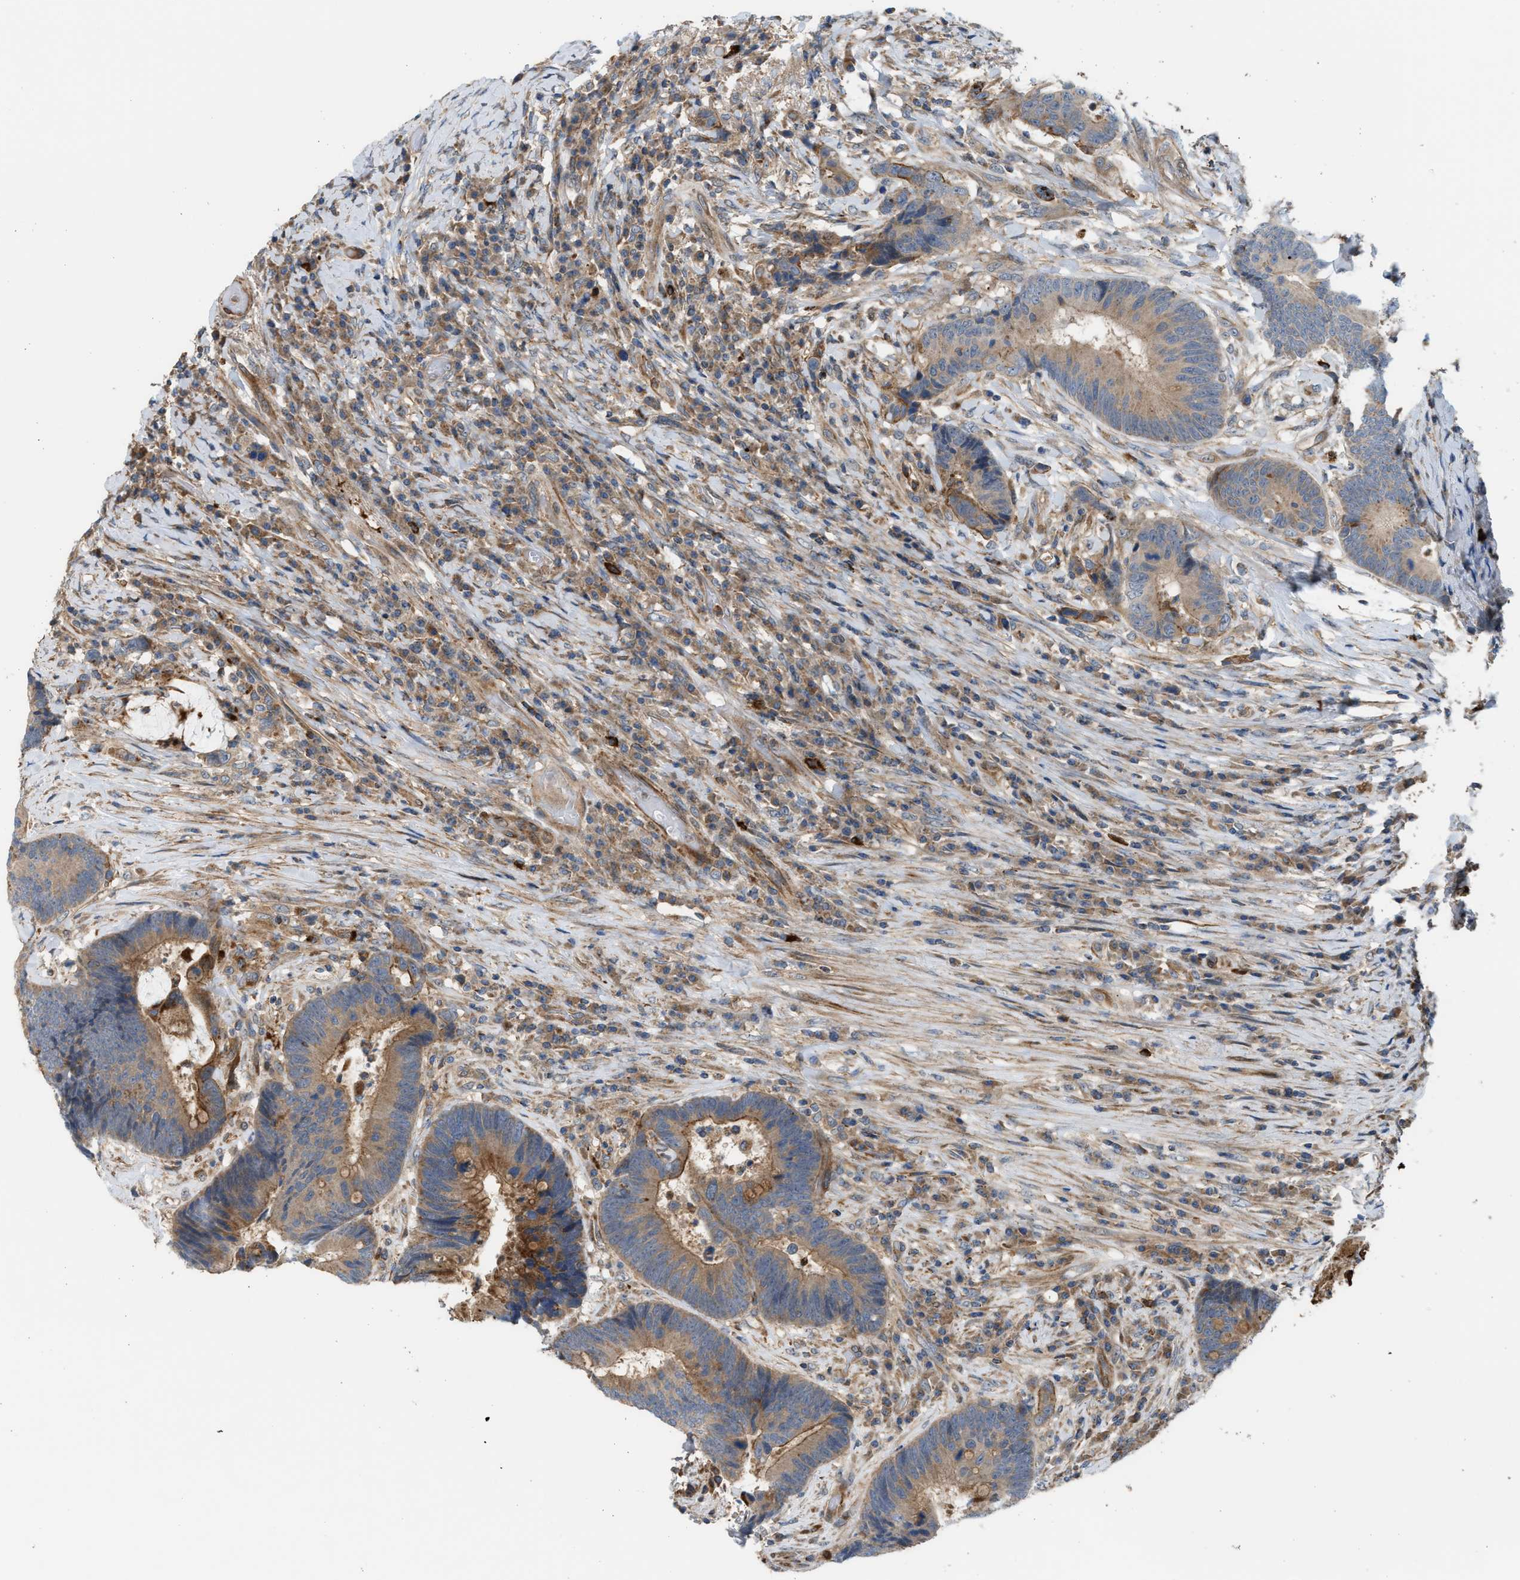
{"staining": {"intensity": "moderate", "quantity": ">75%", "location": "cytoplasmic/membranous"}, "tissue": "colorectal cancer", "cell_type": "Tumor cells", "image_type": "cancer", "snomed": [{"axis": "morphology", "description": "Adenocarcinoma, NOS"}, {"axis": "topography", "description": "Rectum"}, {"axis": "topography", "description": "Anal"}], "caption": "Human colorectal cancer stained with a brown dye reveals moderate cytoplasmic/membranous positive staining in about >75% of tumor cells.", "gene": "PDCL", "patient": {"sex": "female", "age": 89}}